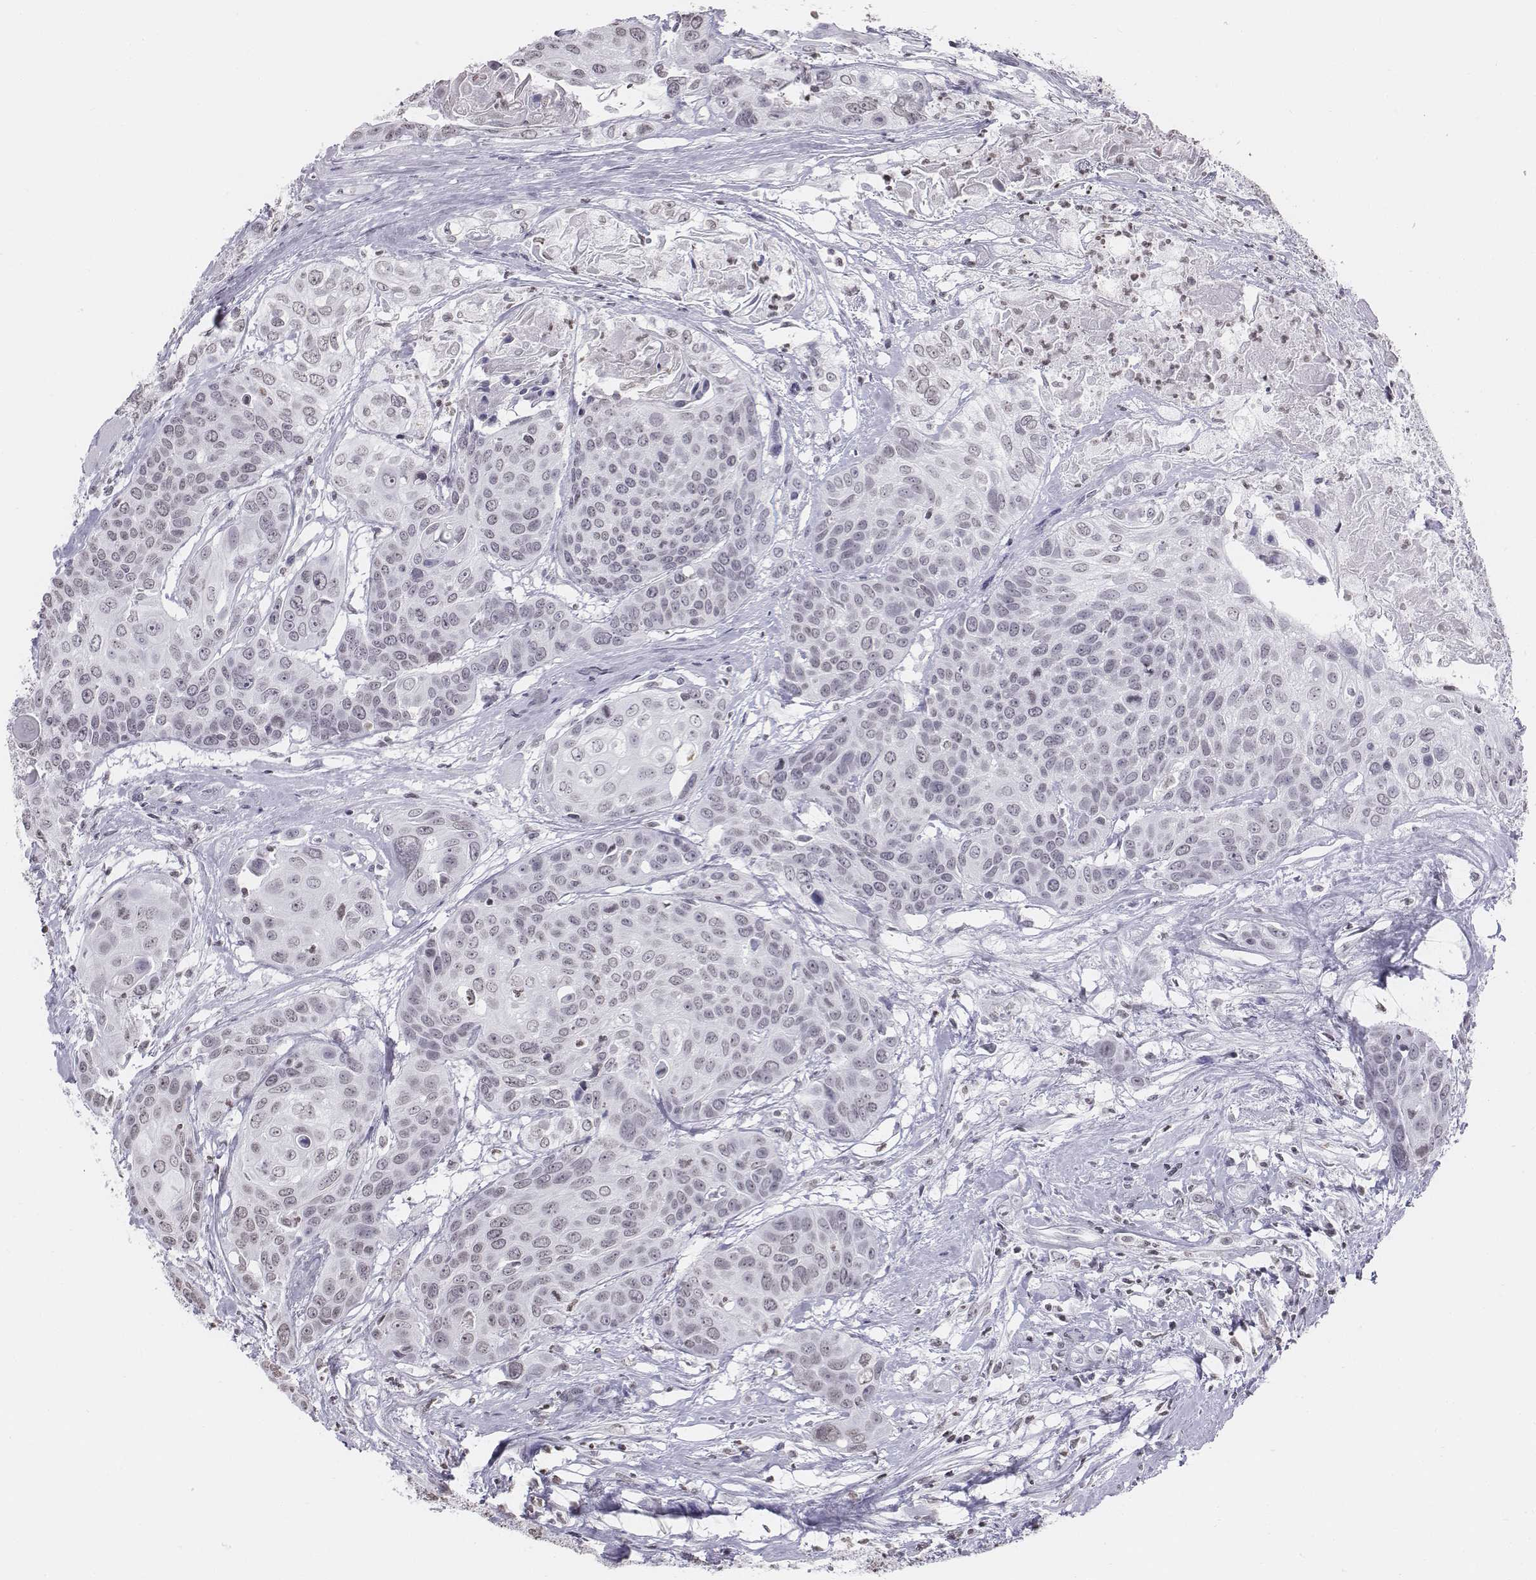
{"staining": {"intensity": "negative", "quantity": "none", "location": "none"}, "tissue": "head and neck cancer", "cell_type": "Tumor cells", "image_type": "cancer", "snomed": [{"axis": "morphology", "description": "Squamous cell carcinoma, NOS"}, {"axis": "topography", "description": "Oral tissue"}, {"axis": "topography", "description": "Head-Neck"}], "caption": "Human head and neck squamous cell carcinoma stained for a protein using IHC shows no staining in tumor cells.", "gene": "BARHL1", "patient": {"sex": "male", "age": 56}}